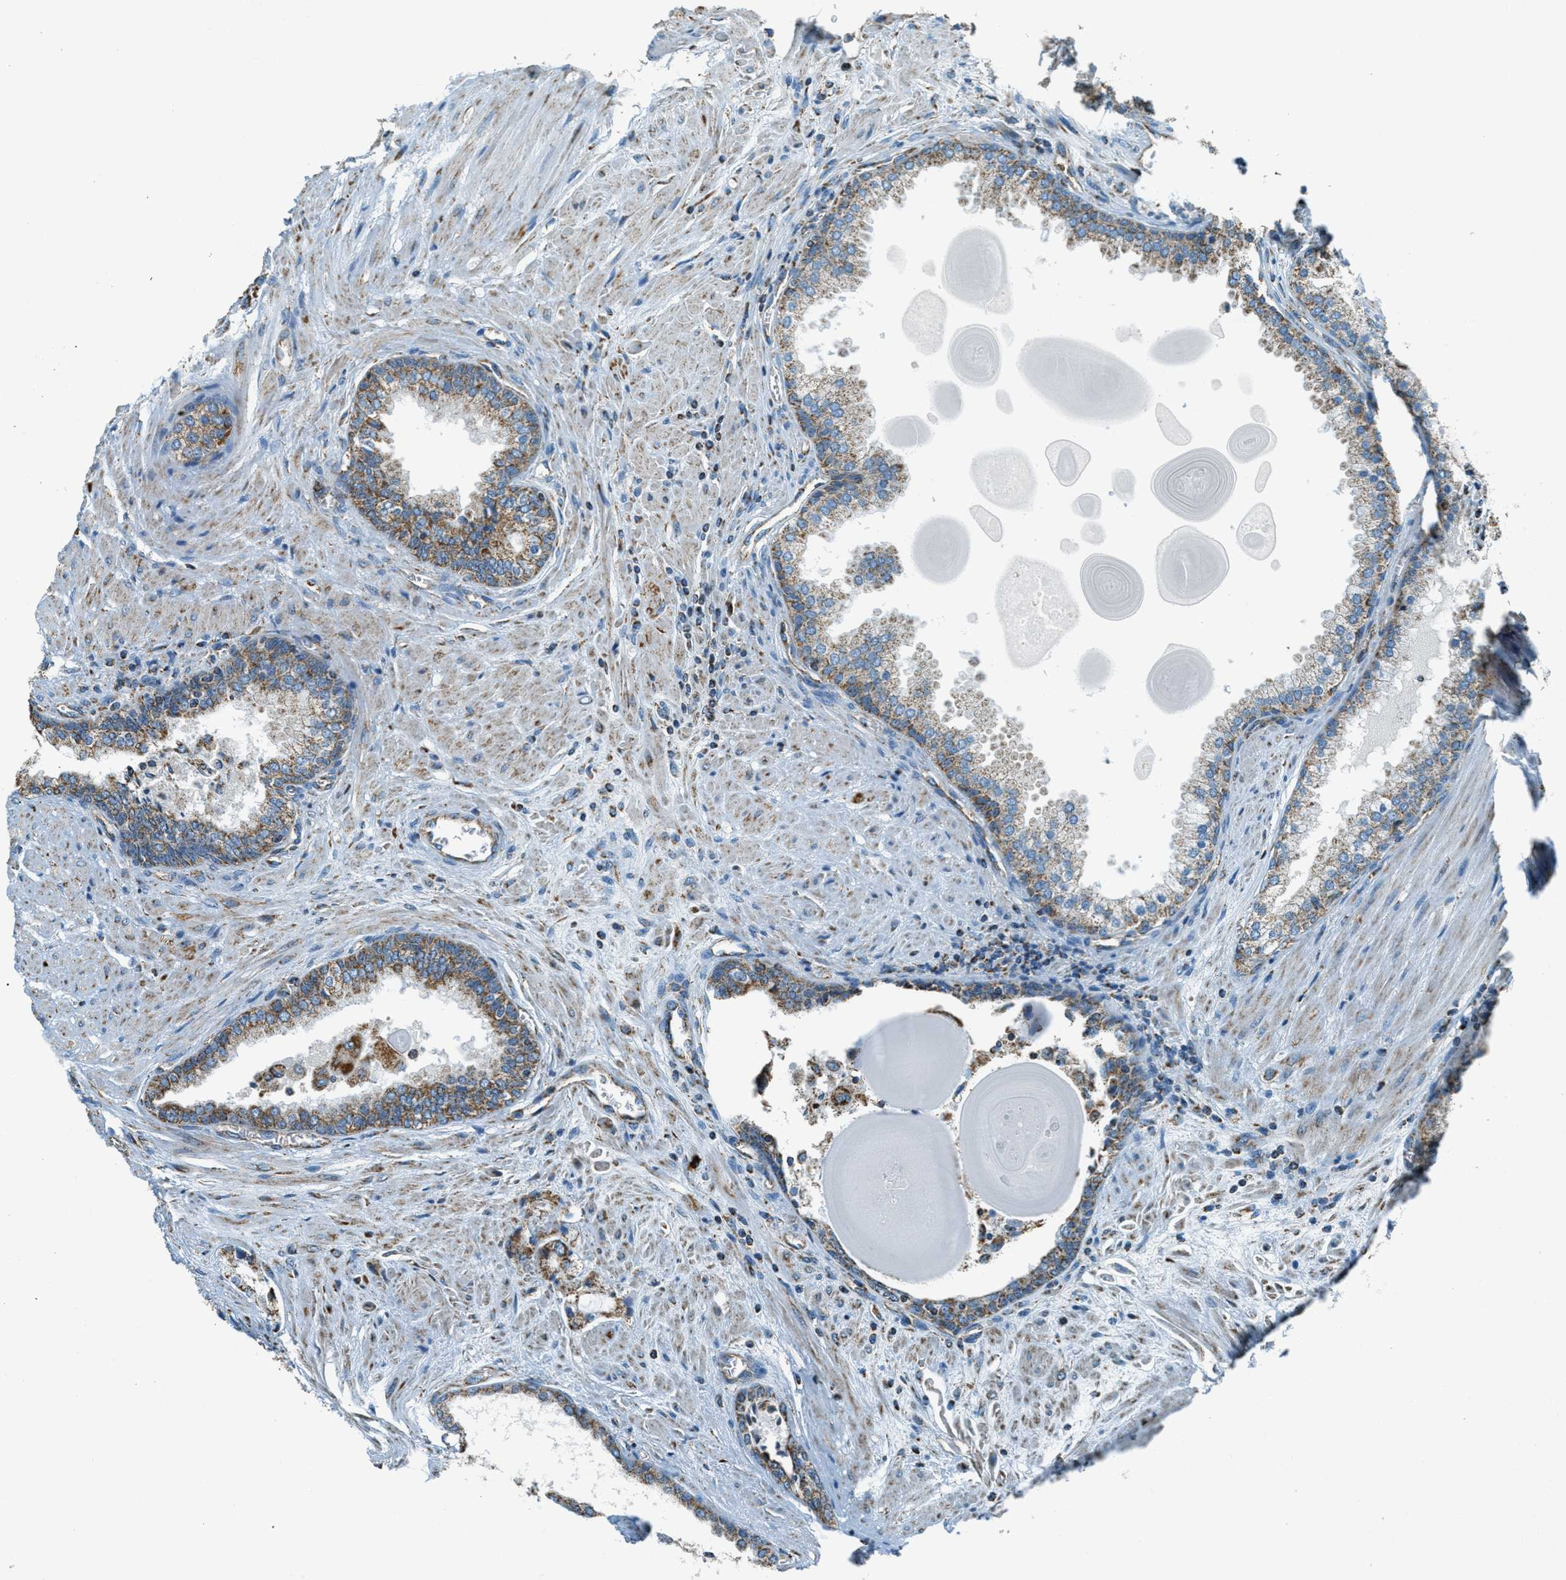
{"staining": {"intensity": "moderate", "quantity": ">75%", "location": "cytoplasmic/membranous"}, "tissue": "prostate cancer", "cell_type": "Tumor cells", "image_type": "cancer", "snomed": [{"axis": "morphology", "description": "Adenocarcinoma, High grade"}, {"axis": "topography", "description": "Prostate"}], "caption": "Human high-grade adenocarcinoma (prostate) stained for a protein (brown) exhibits moderate cytoplasmic/membranous positive staining in approximately >75% of tumor cells.", "gene": "CHST15", "patient": {"sex": "male", "age": 65}}